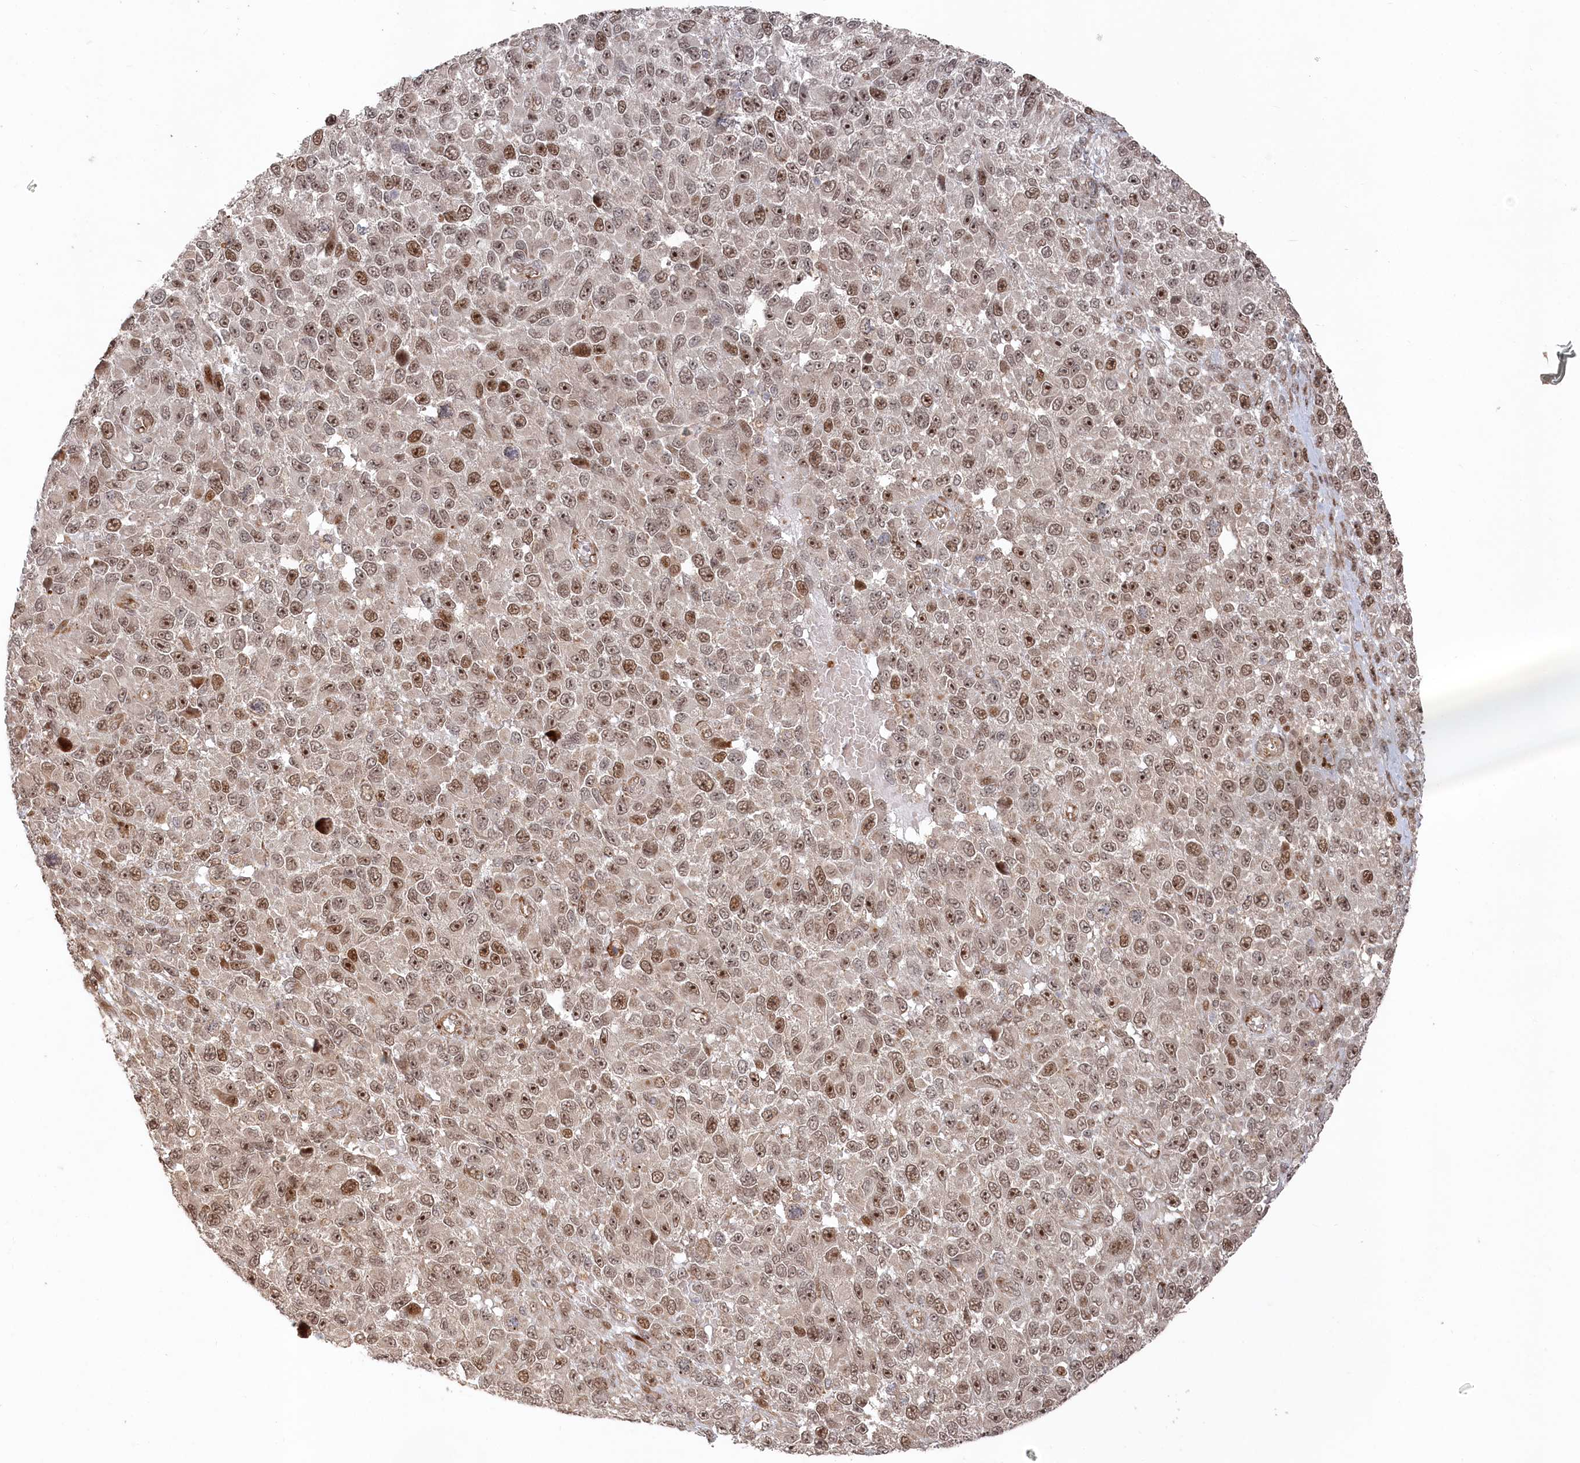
{"staining": {"intensity": "moderate", "quantity": ">75%", "location": "nuclear"}, "tissue": "melanoma", "cell_type": "Tumor cells", "image_type": "cancer", "snomed": [{"axis": "morphology", "description": "Malignant melanoma, NOS"}, {"axis": "topography", "description": "Skin"}], "caption": "Immunohistochemical staining of human melanoma demonstrates moderate nuclear protein staining in approximately >75% of tumor cells.", "gene": "POLR3A", "patient": {"sex": "female", "age": 96}}